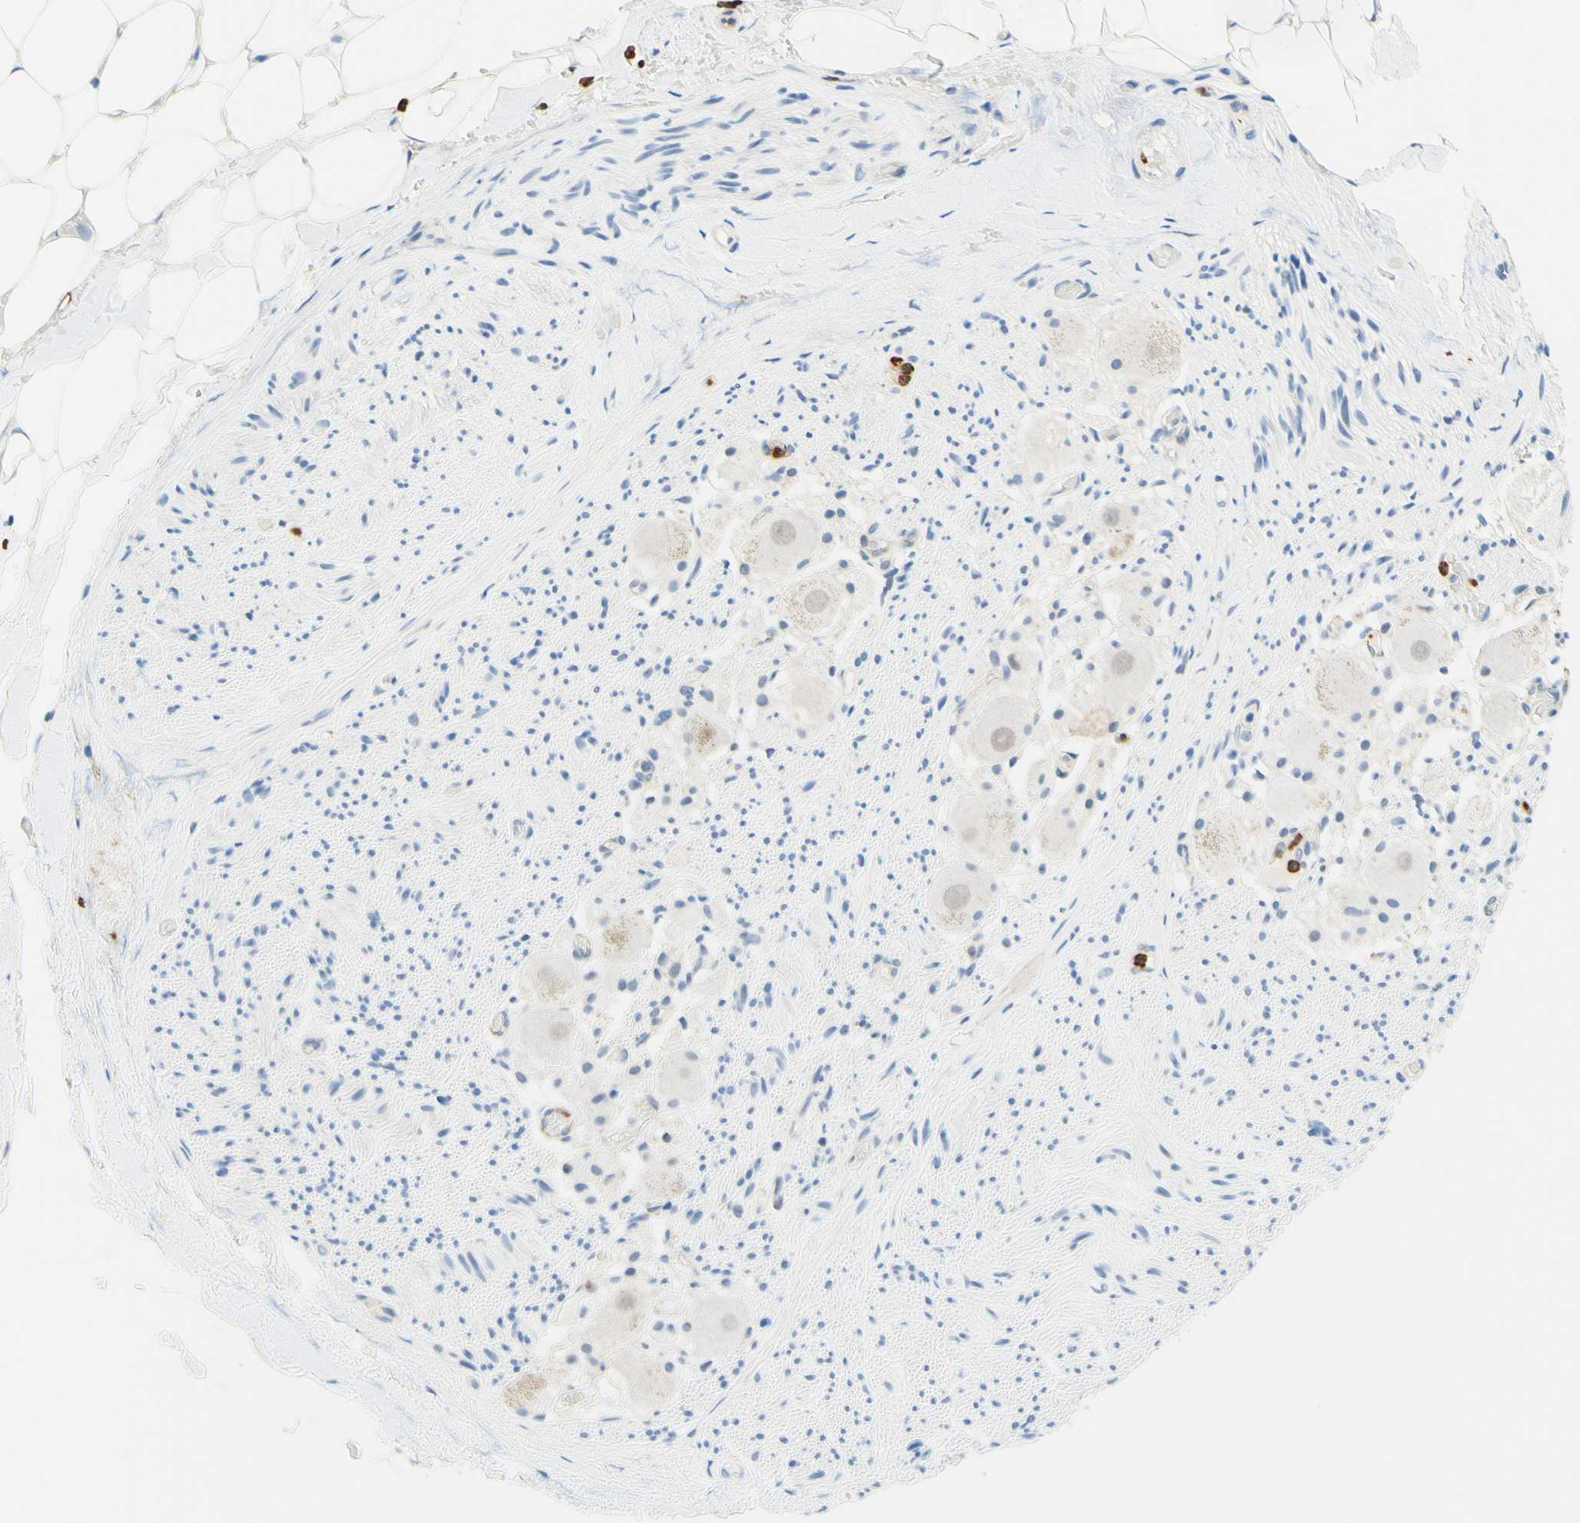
{"staining": {"intensity": "negative", "quantity": "none", "location": "none"}, "tissue": "adipose tissue", "cell_type": "Adipocytes", "image_type": "normal", "snomed": [{"axis": "morphology", "description": "Normal tissue, NOS"}, {"axis": "topography", "description": "Peripheral nerve tissue"}], "caption": "Immunohistochemical staining of normal adipose tissue exhibits no significant expression in adipocytes.", "gene": "TREM2", "patient": {"sex": "male", "age": 70}}